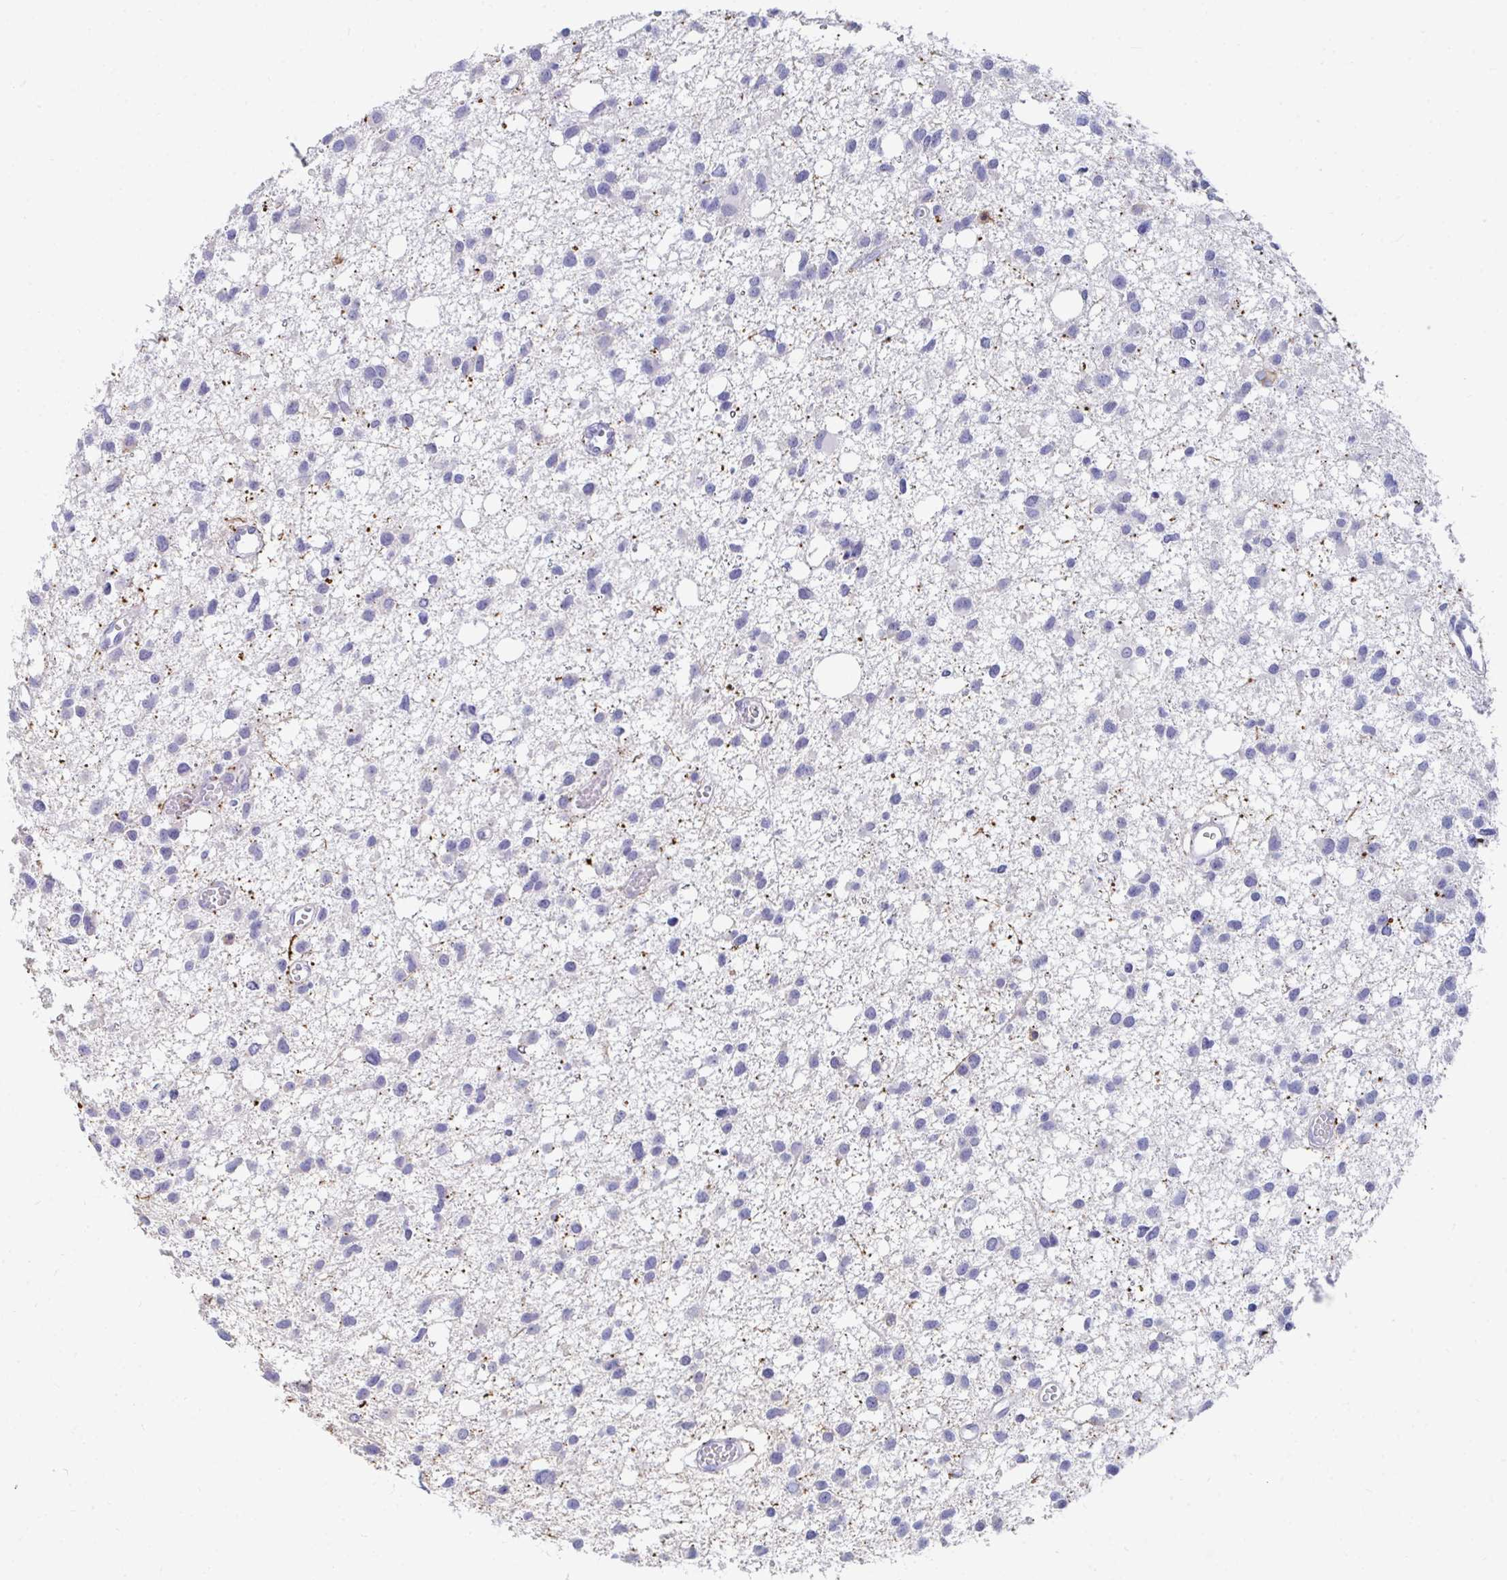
{"staining": {"intensity": "negative", "quantity": "none", "location": "none"}, "tissue": "glioma", "cell_type": "Tumor cells", "image_type": "cancer", "snomed": [{"axis": "morphology", "description": "Glioma, malignant, High grade"}, {"axis": "topography", "description": "Brain"}], "caption": "A high-resolution micrograph shows IHC staining of malignant glioma (high-grade), which demonstrates no significant positivity in tumor cells.", "gene": "CD7", "patient": {"sex": "male", "age": 23}}